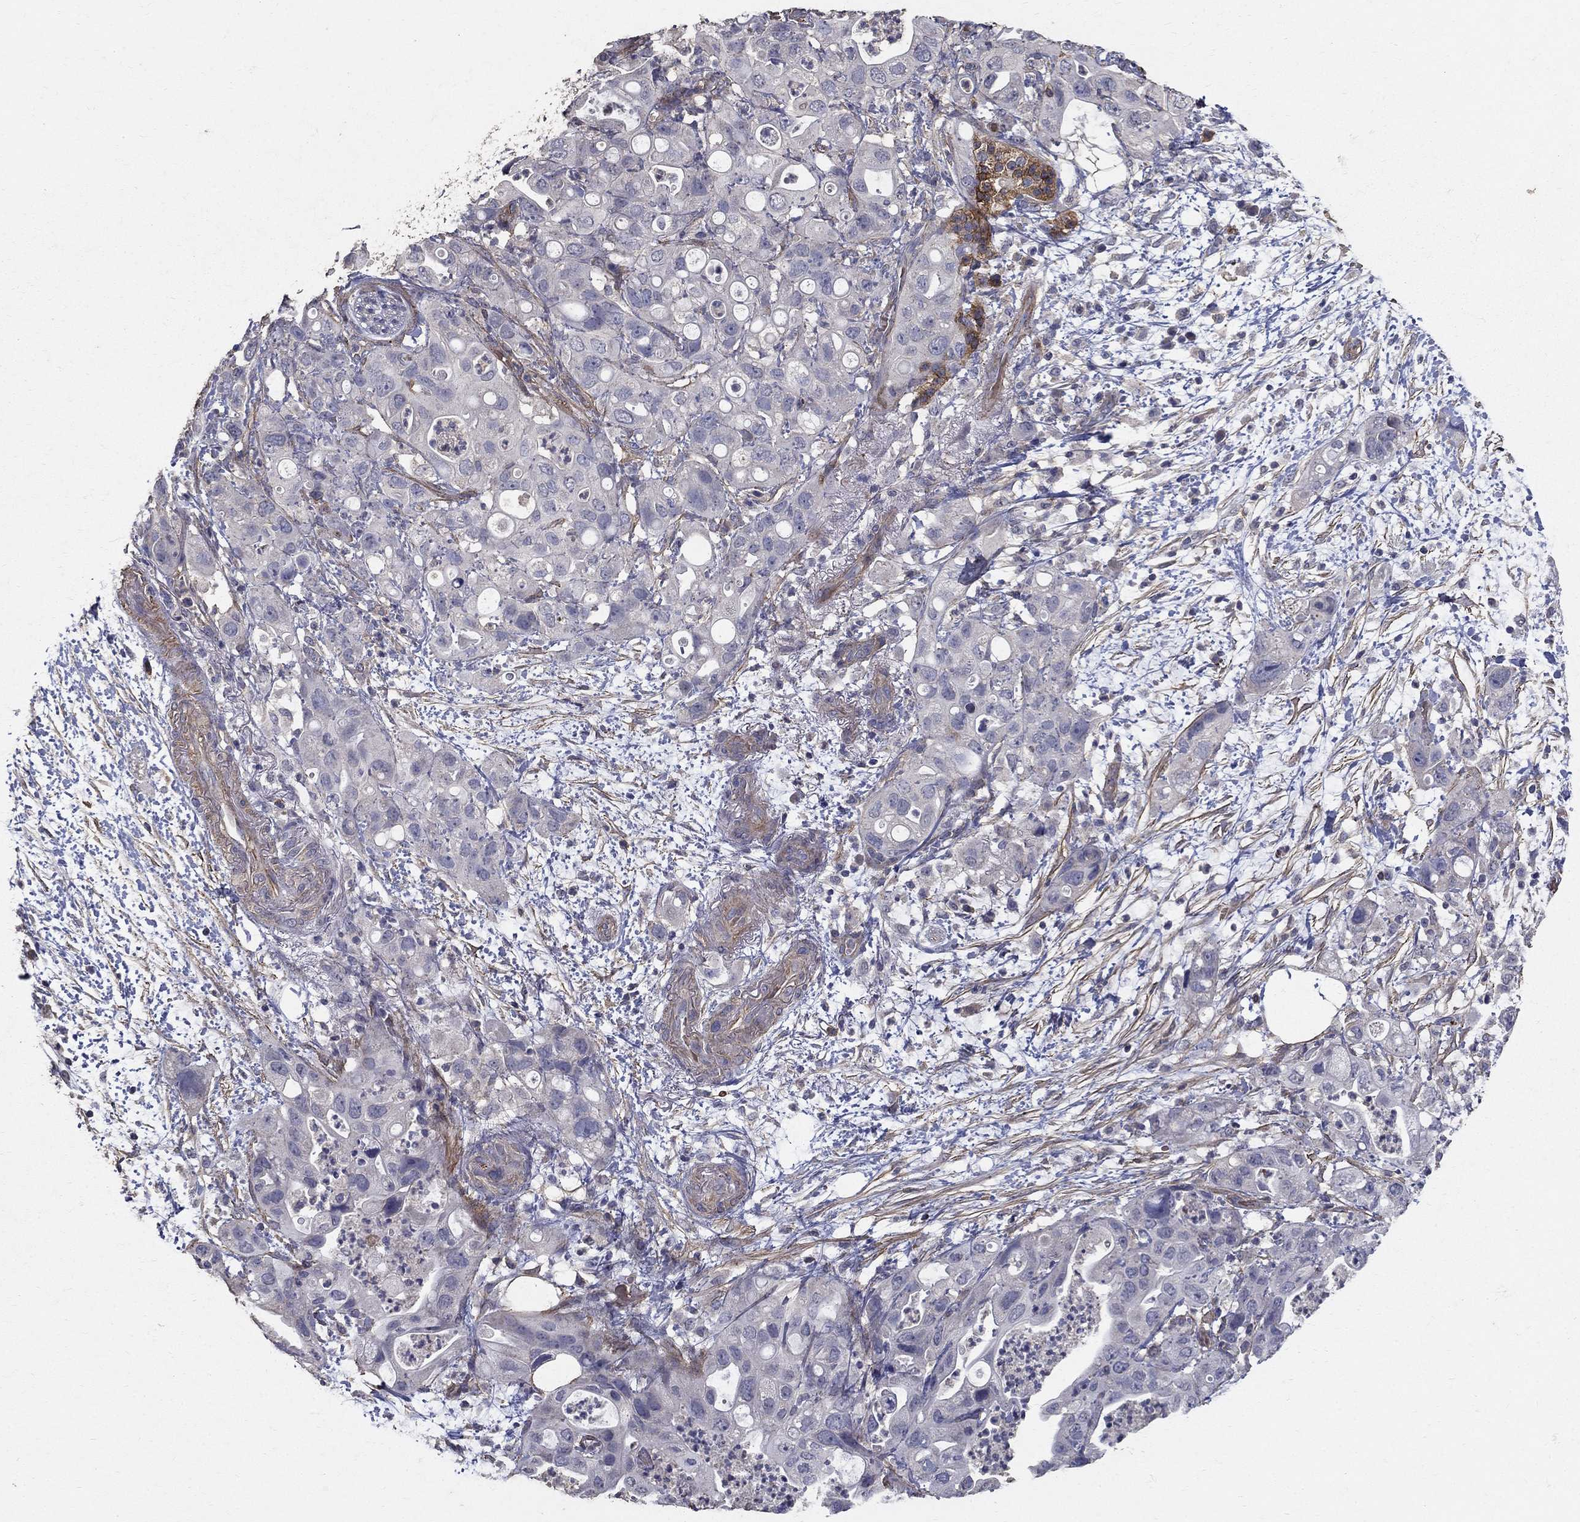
{"staining": {"intensity": "strong", "quantity": "<25%", "location": "cytoplasmic/membranous"}, "tissue": "pancreatic cancer", "cell_type": "Tumor cells", "image_type": "cancer", "snomed": [{"axis": "morphology", "description": "Adenocarcinoma, NOS"}, {"axis": "topography", "description": "Pancreas"}], "caption": "Brown immunohistochemical staining in human pancreatic adenocarcinoma shows strong cytoplasmic/membranous positivity in about <25% of tumor cells. (DAB (3,3'-diaminobenzidine) = brown stain, brightfield microscopy at high magnification).", "gene": "MPP2", "patient": {"sex": "female", "age": 72}}